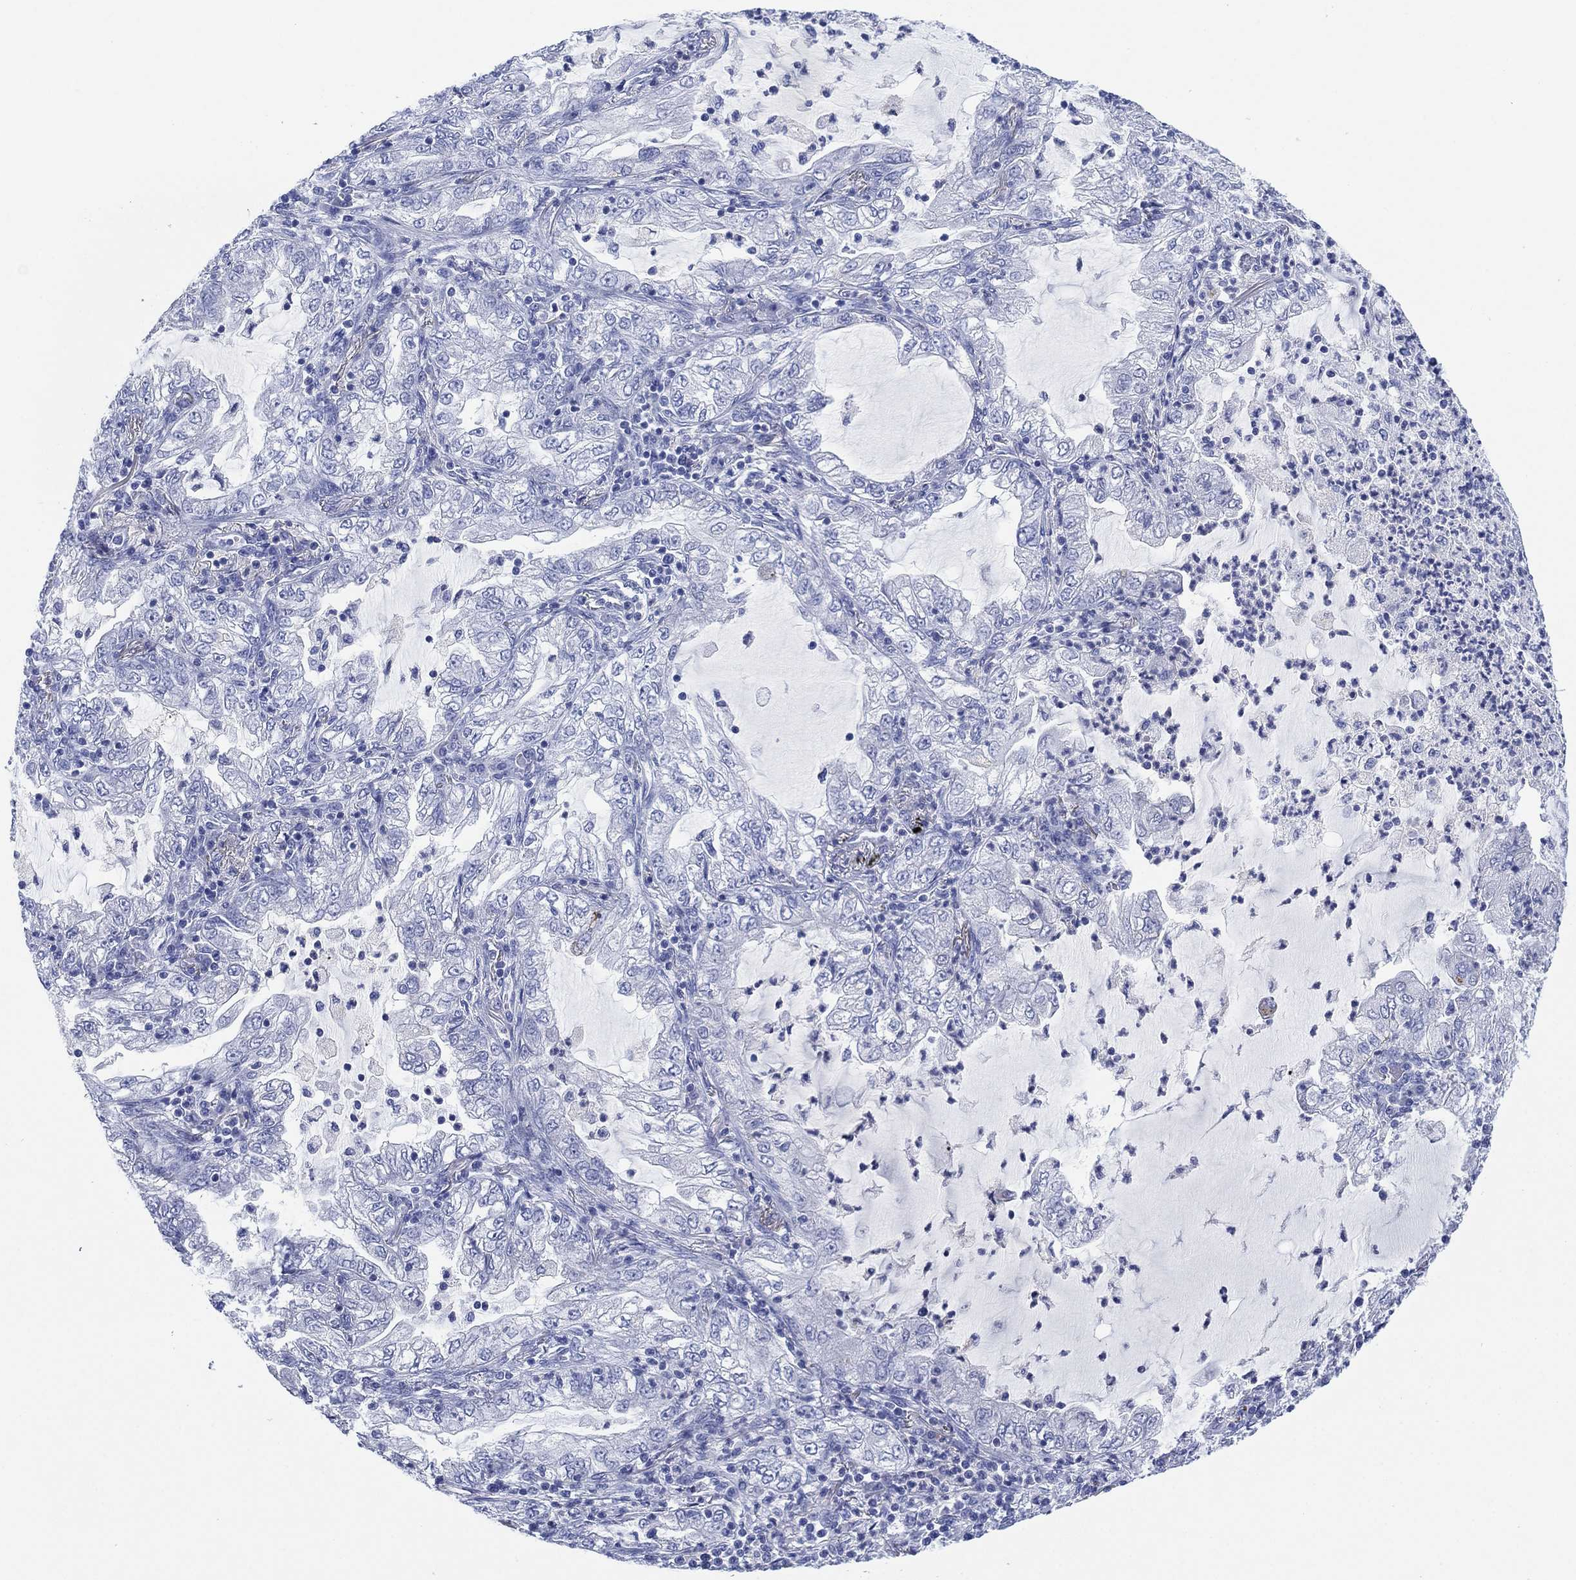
{"staining": {"intensity": "negative", "quantity": "none", "location": "none"}, "tissue": "lung cancer", "cell_type": "Tumor cells", "image_type": "cancer", "snomed": [{"axis": "morphology", "description": "Adenocarcinoma, NOS"}, {"axis": "topography", "description": "Lung"}], "caption": "IHC image of neoplastic tissue: human lung cancer (adenocarcinoma) stained with DAB (3,3'-diaminobenzidine) demonstrates no significant protein positivity in tumor cells. Brightfield microscopy of IHC stained with DAB (3,3'-diaminobenzidine) (brown) and hematoxylin (blue), captured at high magnification.", "gene": "SLC9C2", "patient": {"sex": "female", "age": 73}}